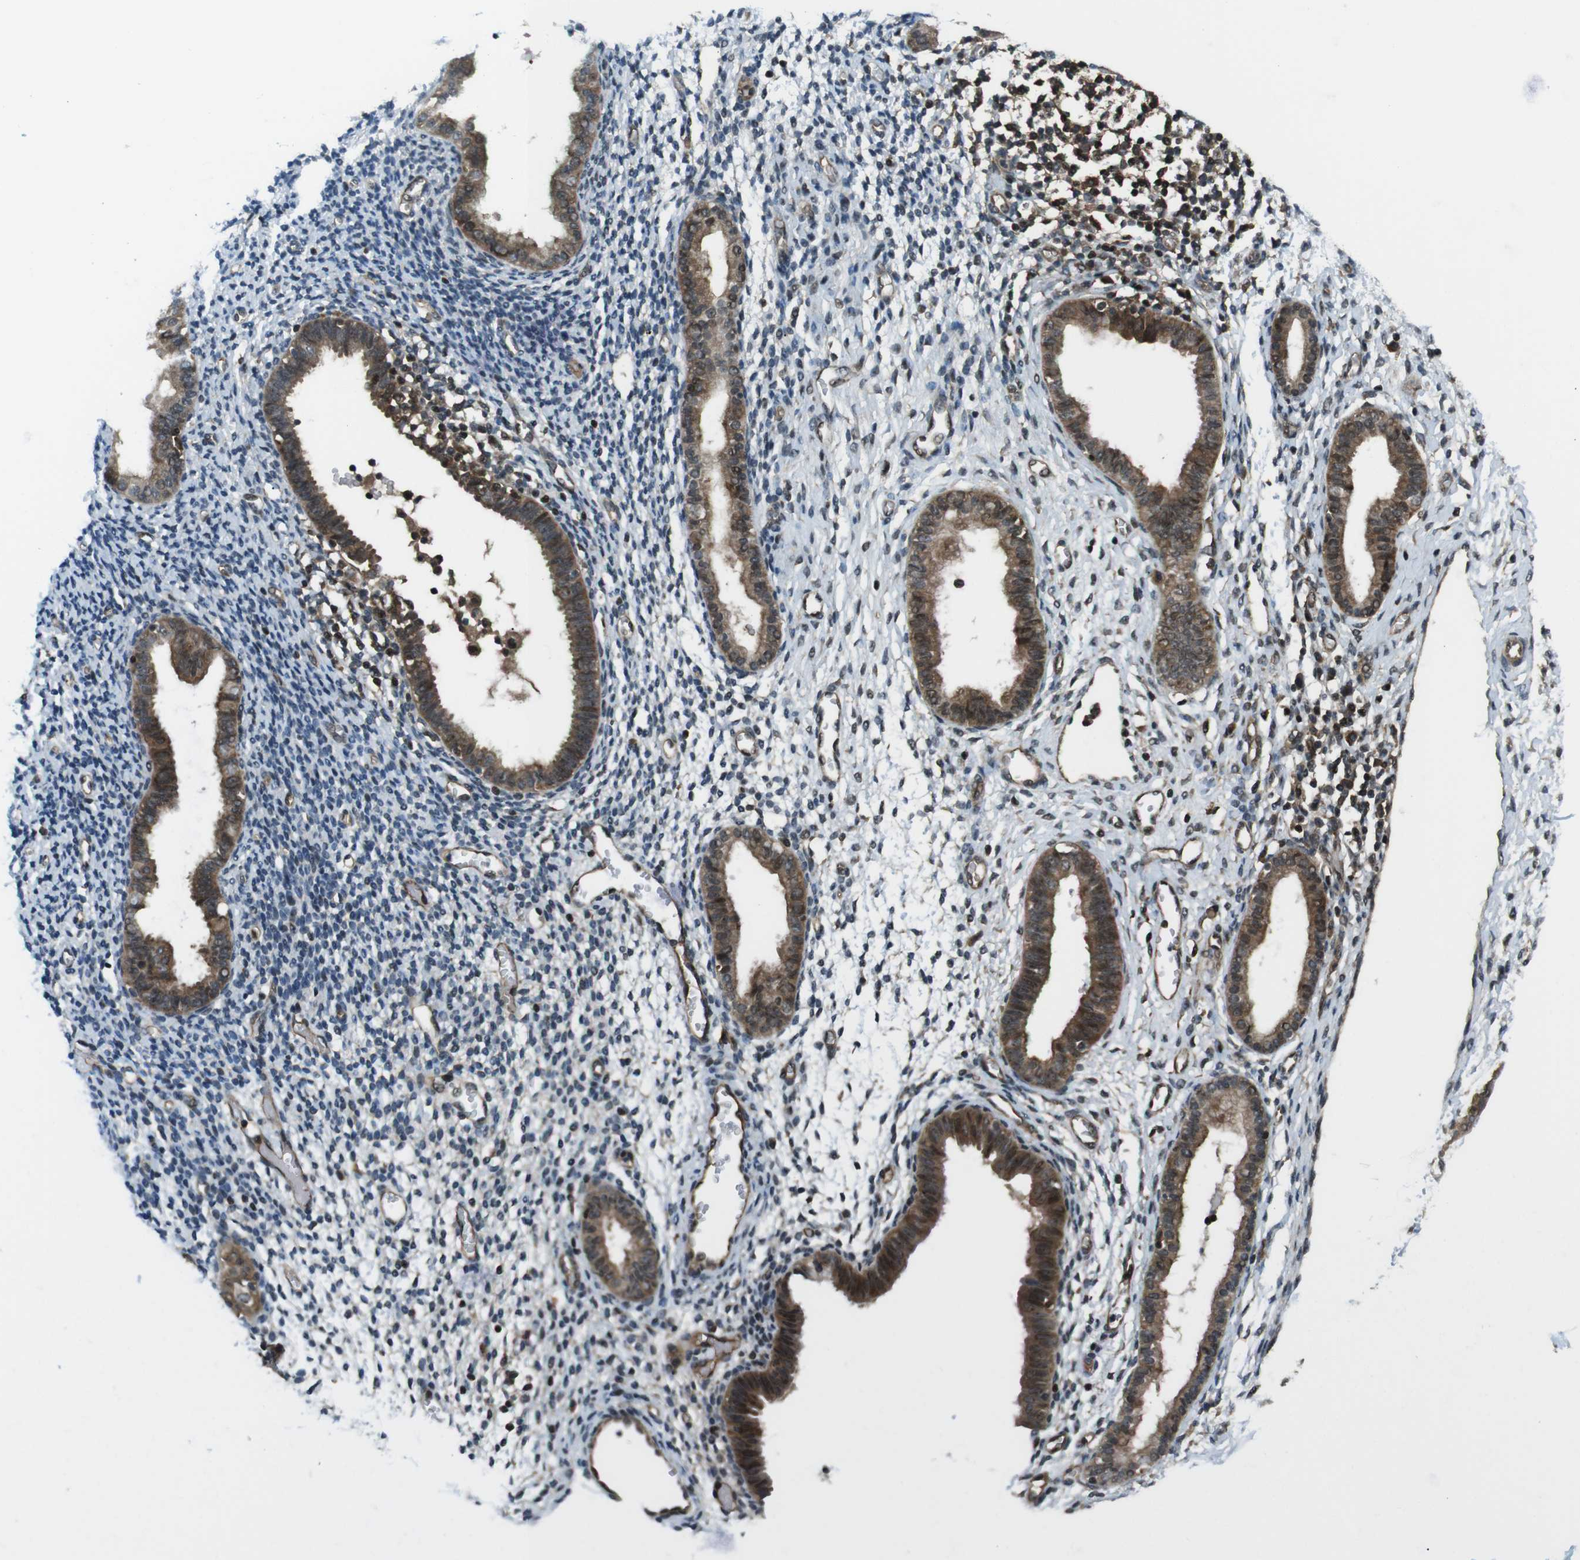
{"staining": {"intensity": "negative", "quantity": "none", "location": "none"}, "tissue": "endometrium", "cell_type": "Cells in endometrial stroma", "image_type": "normal", "snomed": [{"axis": "morphology", "description": "Normal tissue, NOS"}, {"axis": "topography", "description": "Endometrium"}], "caption": "The IHC image has no significant expression in cells in endometrial stroma of endometrium. Nuclei are stained in blue.", "gene": "TIAM2", "patient": {"sex": "female", "age": 61}}